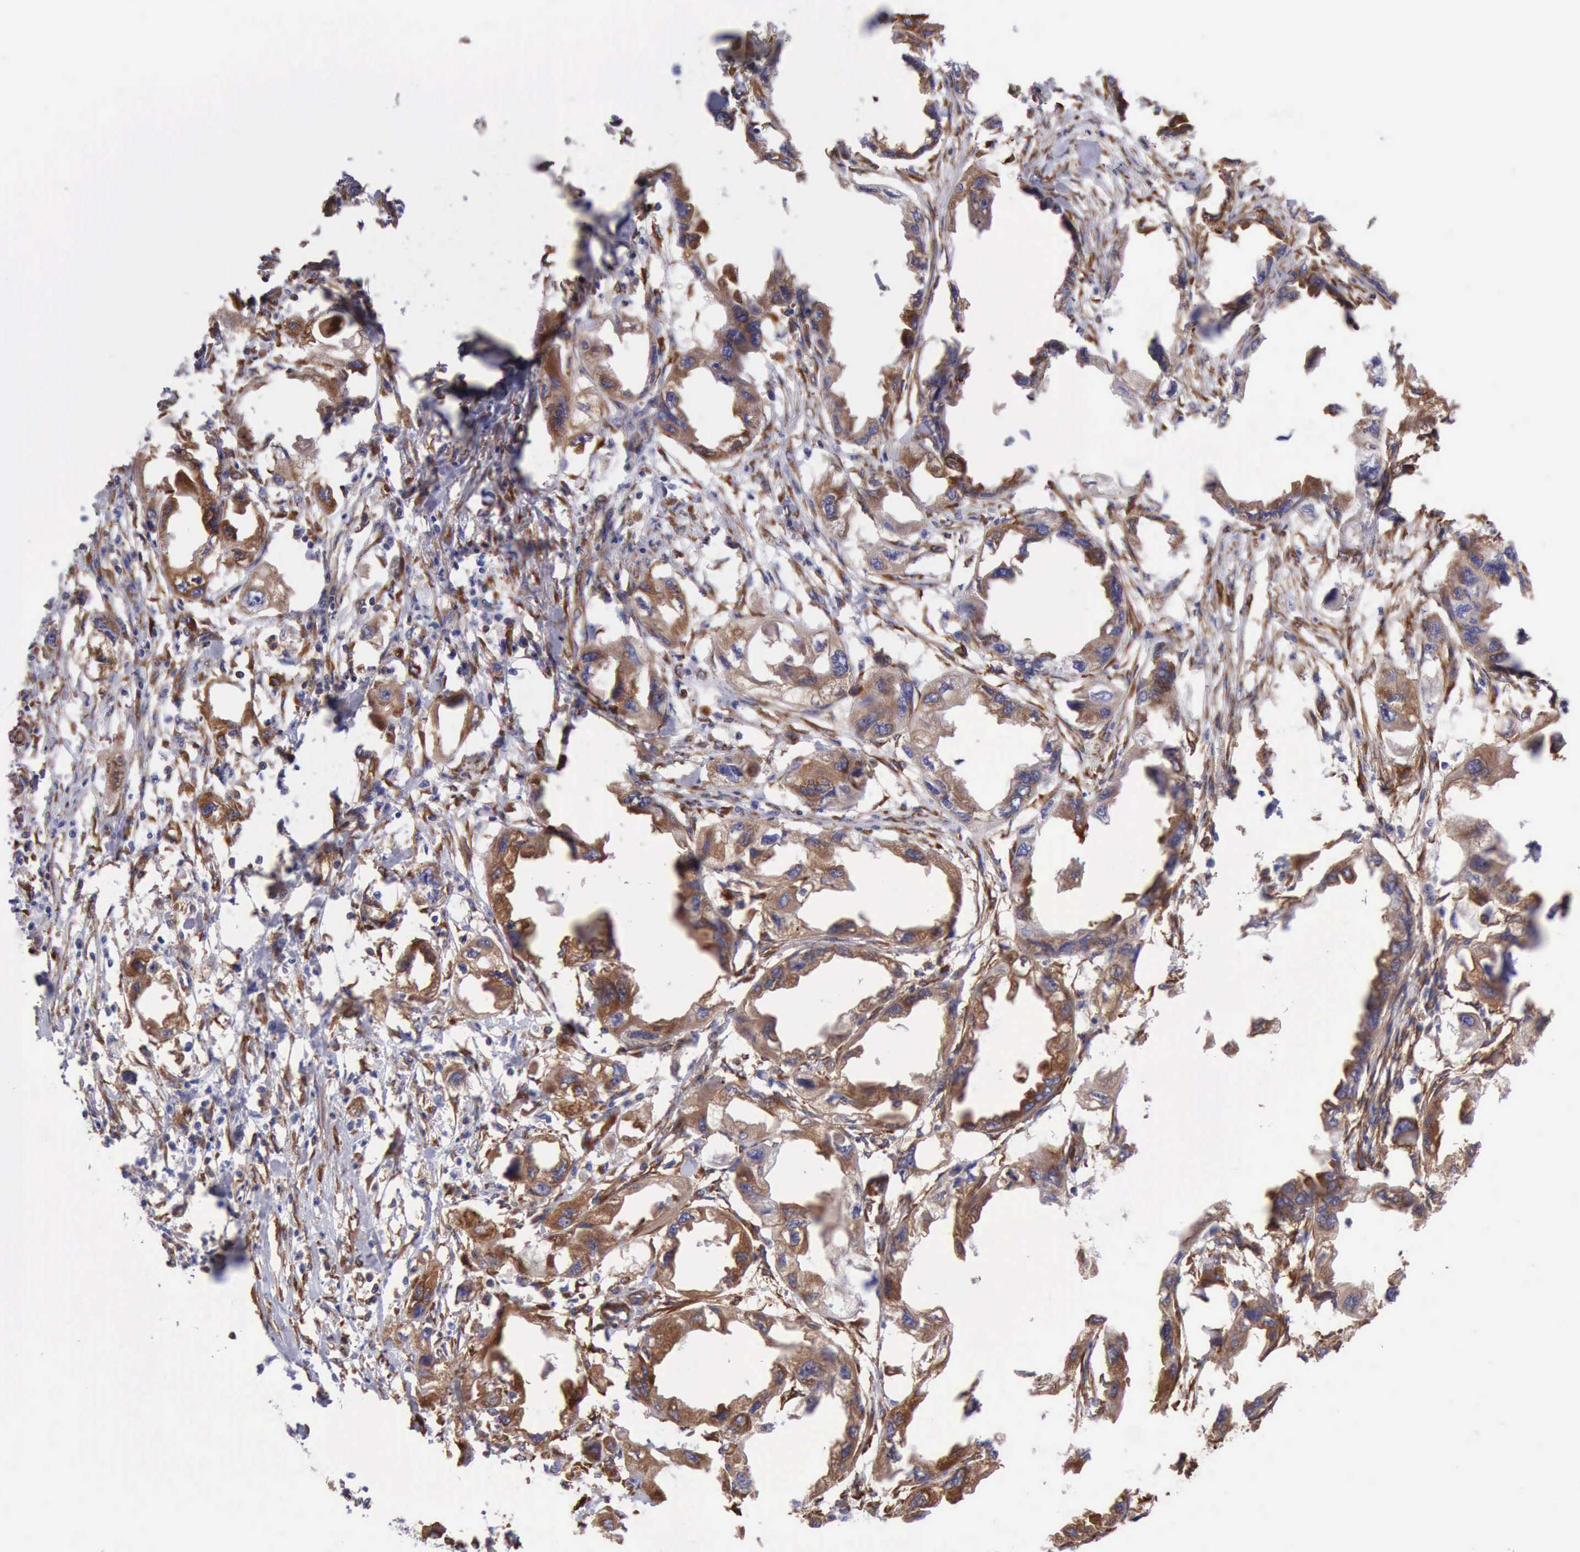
{"staining": {"intensity": "moderate", "quantity": "25%-75%", "location": "cytoplasmic/membranous"}, "tissue": "endometrial cancer", "cell_type": "Tumor cells", "image_type": "cancer", "snomed": [{"axis": "morphology", "description": "Adenocarcinoma, NOS"}, {"axis": "topography", "description": "Endometrium"}], "caption": "IHC photomicrograph of neoplastic tissue: adenocarcinoma (endometrial) stained using immunohistochemistry (IHC) exhibits medium levels of moderate protein expression localized specifically in the cytoplasmic/membranous of tumor cells, appearing as a cytoplasmic/membranous brown color.", "gene": "FLNA", "patient": {"sex": "female", "age": 67}}